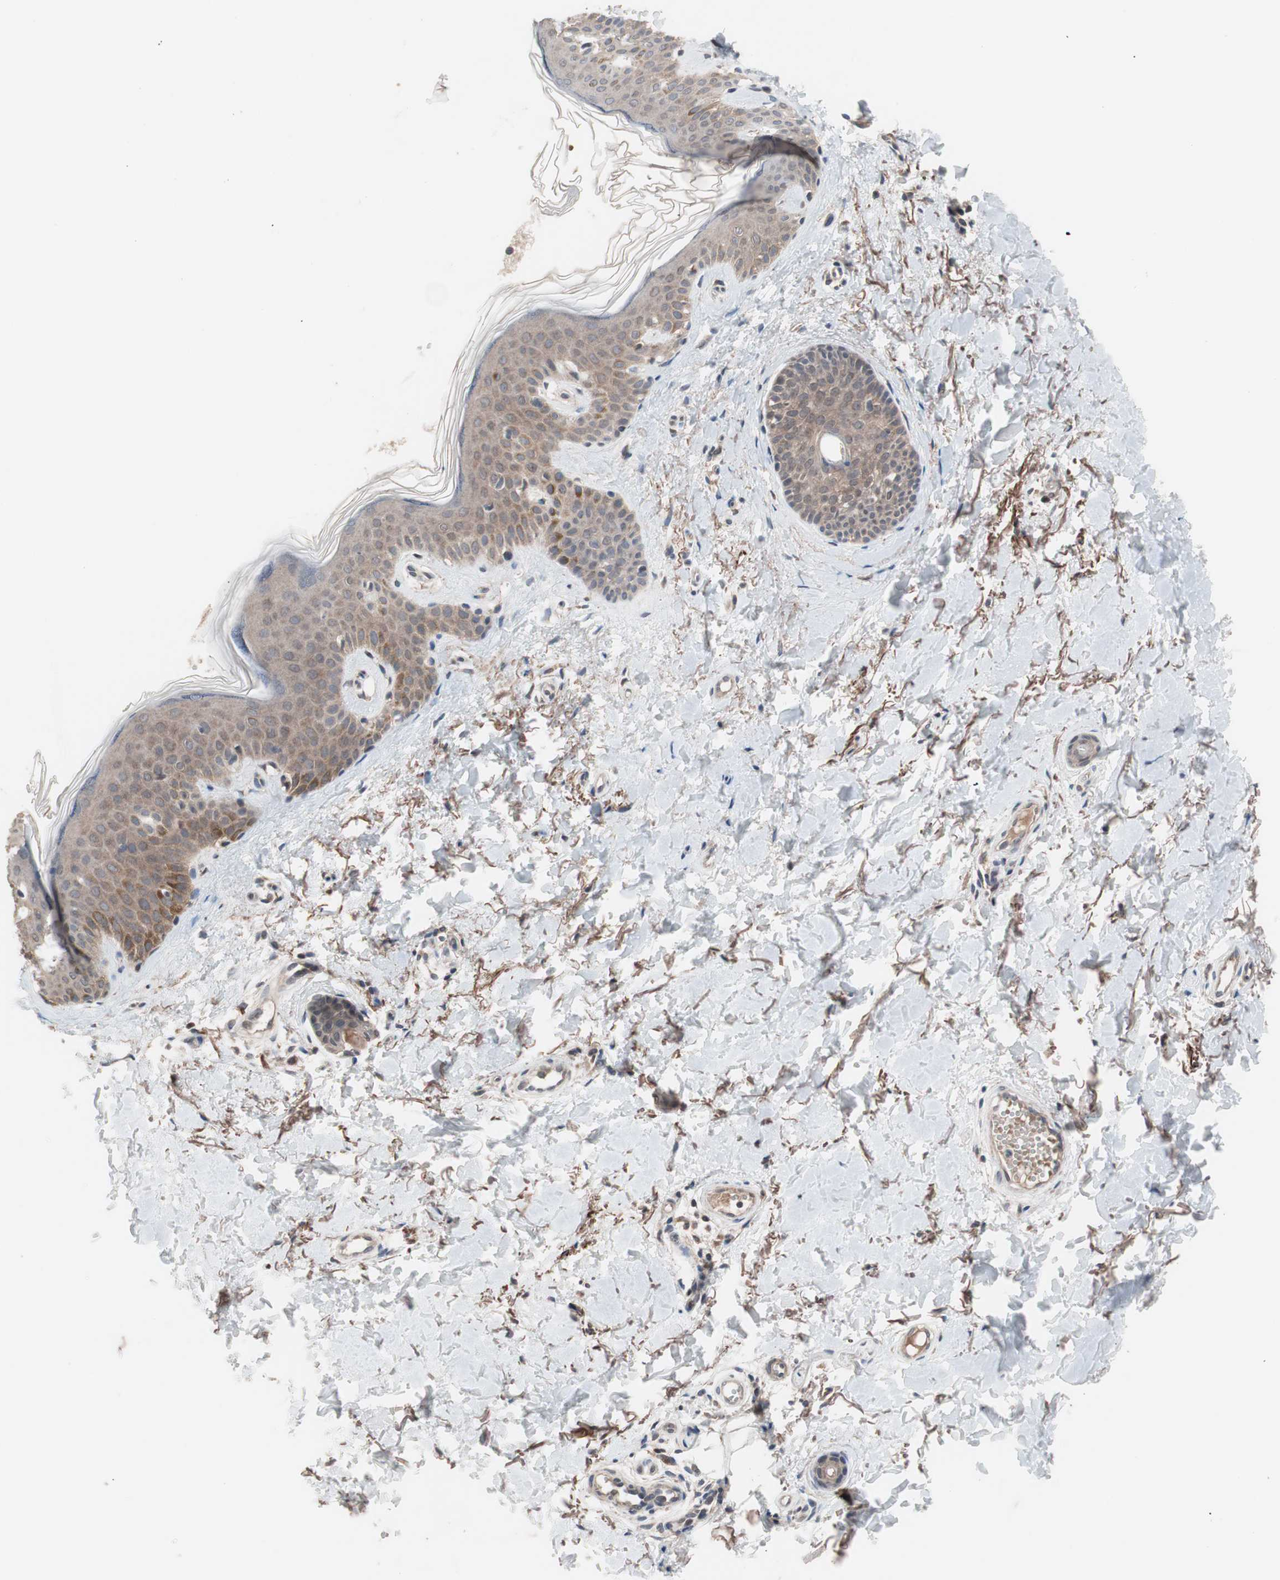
{"staining": {"intensity": "weak", "quantity": "25%-75%", "location": "cytoplasmic/membranous"}, "tissue": "skin", "cell_type": "Fibroblasts", "image_type": "normal", "snomed": [{"axis": "morphology", "description": "Normal tissue, NOS"}, {"axis": "topography", "description": "Skin"}], "caption": "Weak cytoplasmic/membranous staining for a protein is appreciated in about 25%-75% of fibroblasts of normal skin using IHC.", "gene": "HMBS", "patient": {"sex": "male", "age": 67}}